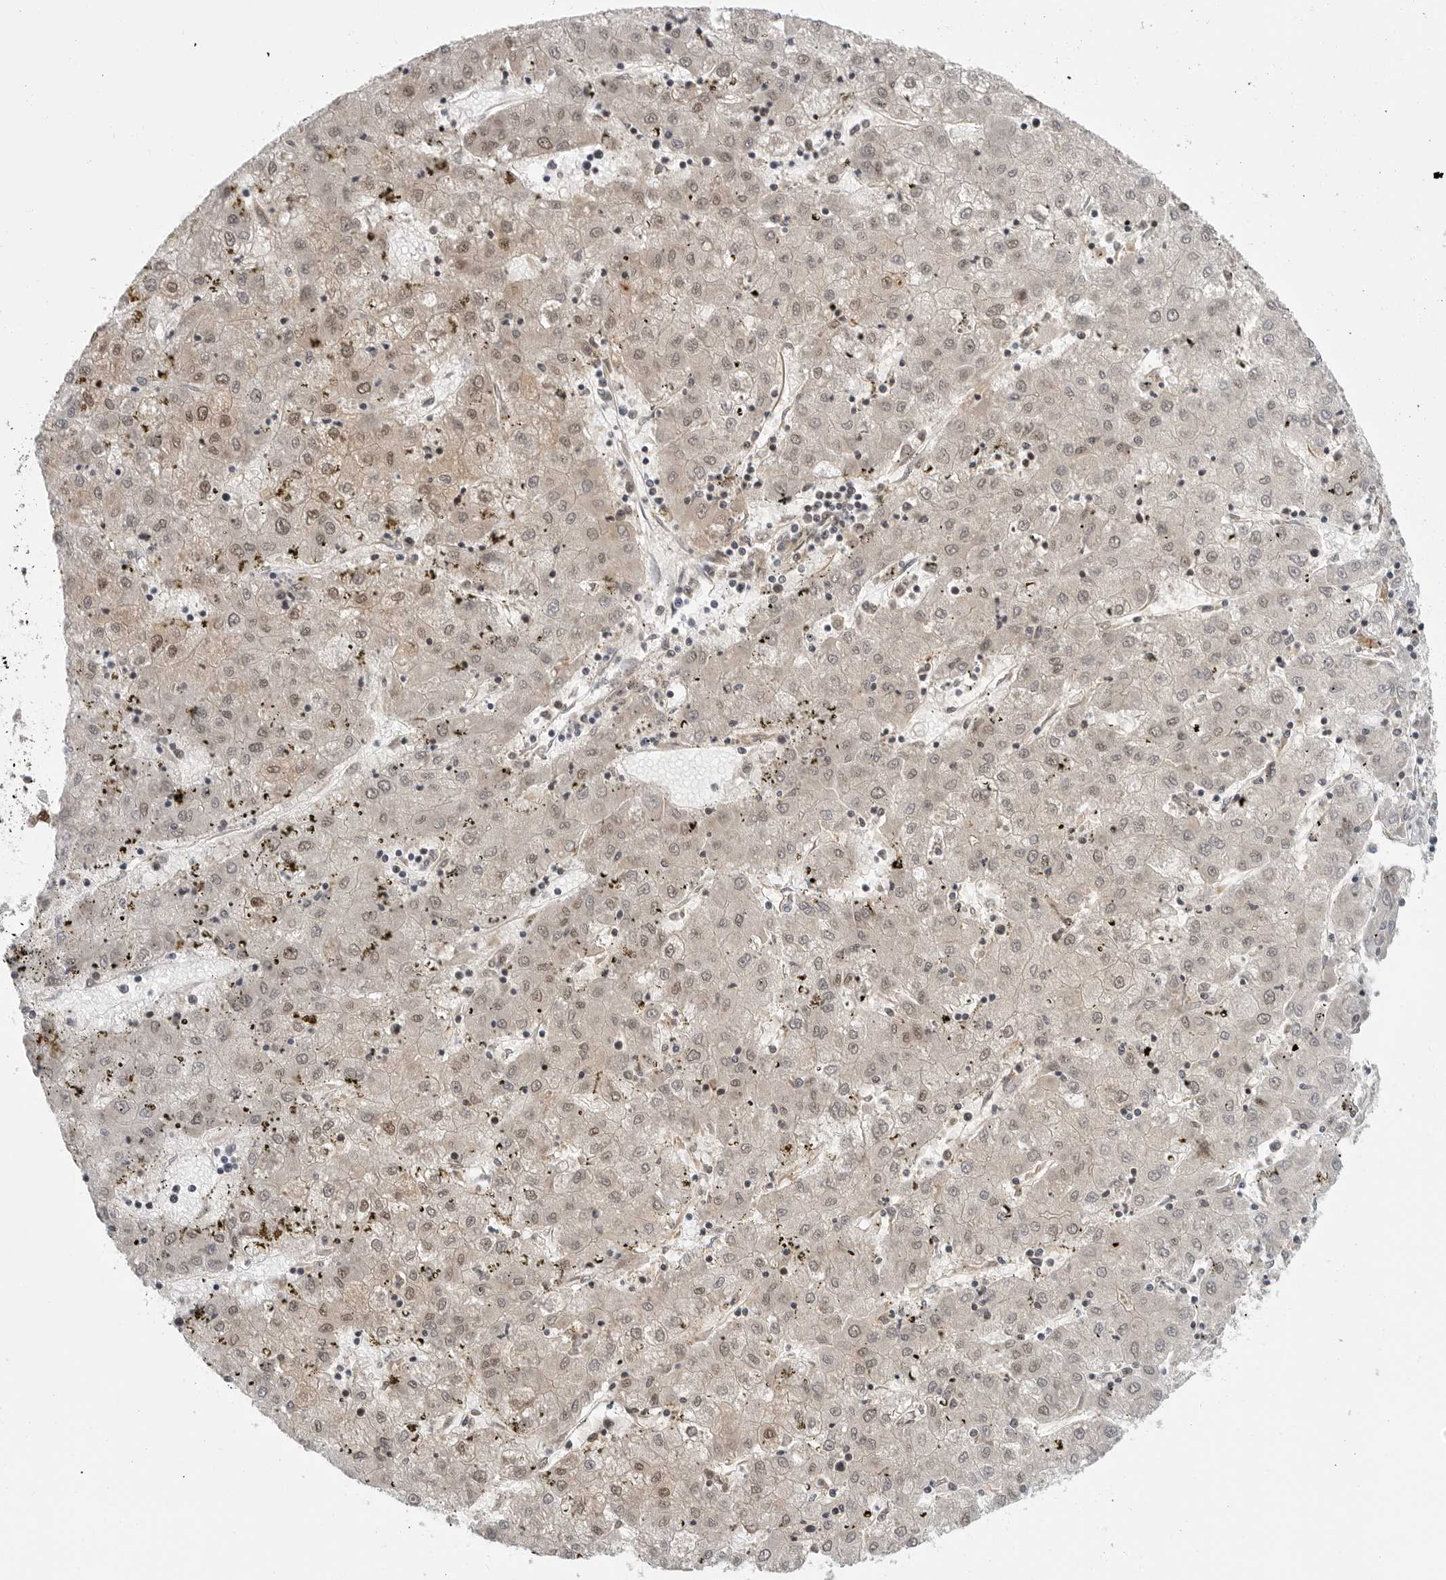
{"staining": {"intensity": "weak", "quantity": "25%-75%", "location": "nuclear"}, "tissue": "liver cancer", "cell_type": "Tumor cells", "image_type": "cancer", "snomed": [{"axis": "morphology", "description": "Carcinoma, Hepatocellular, NOS"}, {"axis": "topography", "description": "Liver"}], "caption": "Weak nuclear positivity is seen in approximately 25%-75% of tumor cells in liver cancer (hepatocellular carcinoma).", "gene": "PRDM10", "patient": {"sex": "male", "age": 72}}